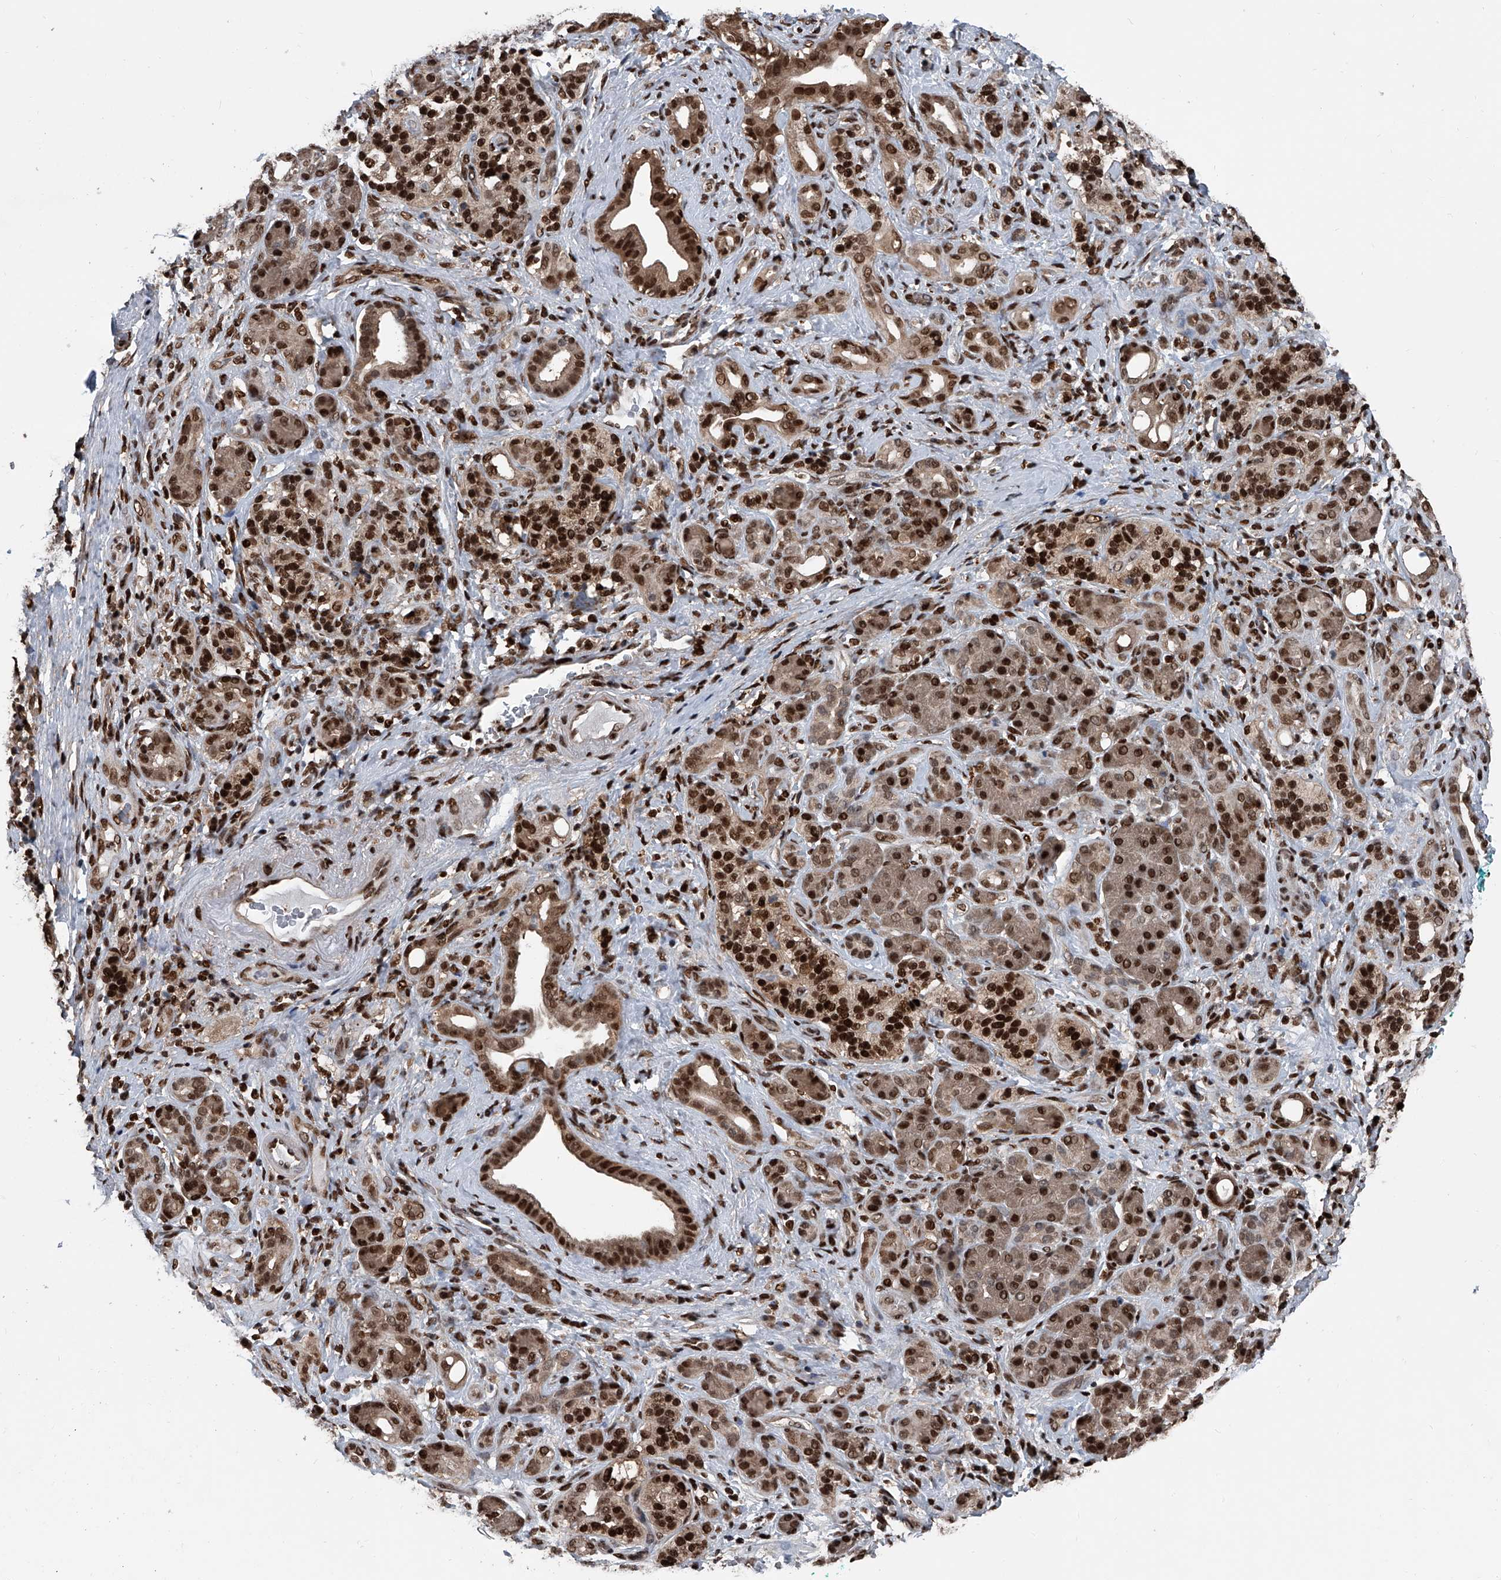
{"staining": {"intensity": "strong", "quantity": ">75%", "location": "nuclear"}, "tissue": "pancreatic cancer", "cell_type": "Tumor cells", "image_type": "cancer", "snomed": [{"axis": "morphology", "description": "Adenocarcinoma, NOS"}, {"axis": "topography", "description": "Pancreas"}], "caption": "Strong nuclear staining is seen in approximately >75% of tumor cells in pancreatic cancer. Nuclei are stained in blue.", "gene": "FKBP5", "patient": {"sex": "male", "age": 78}}